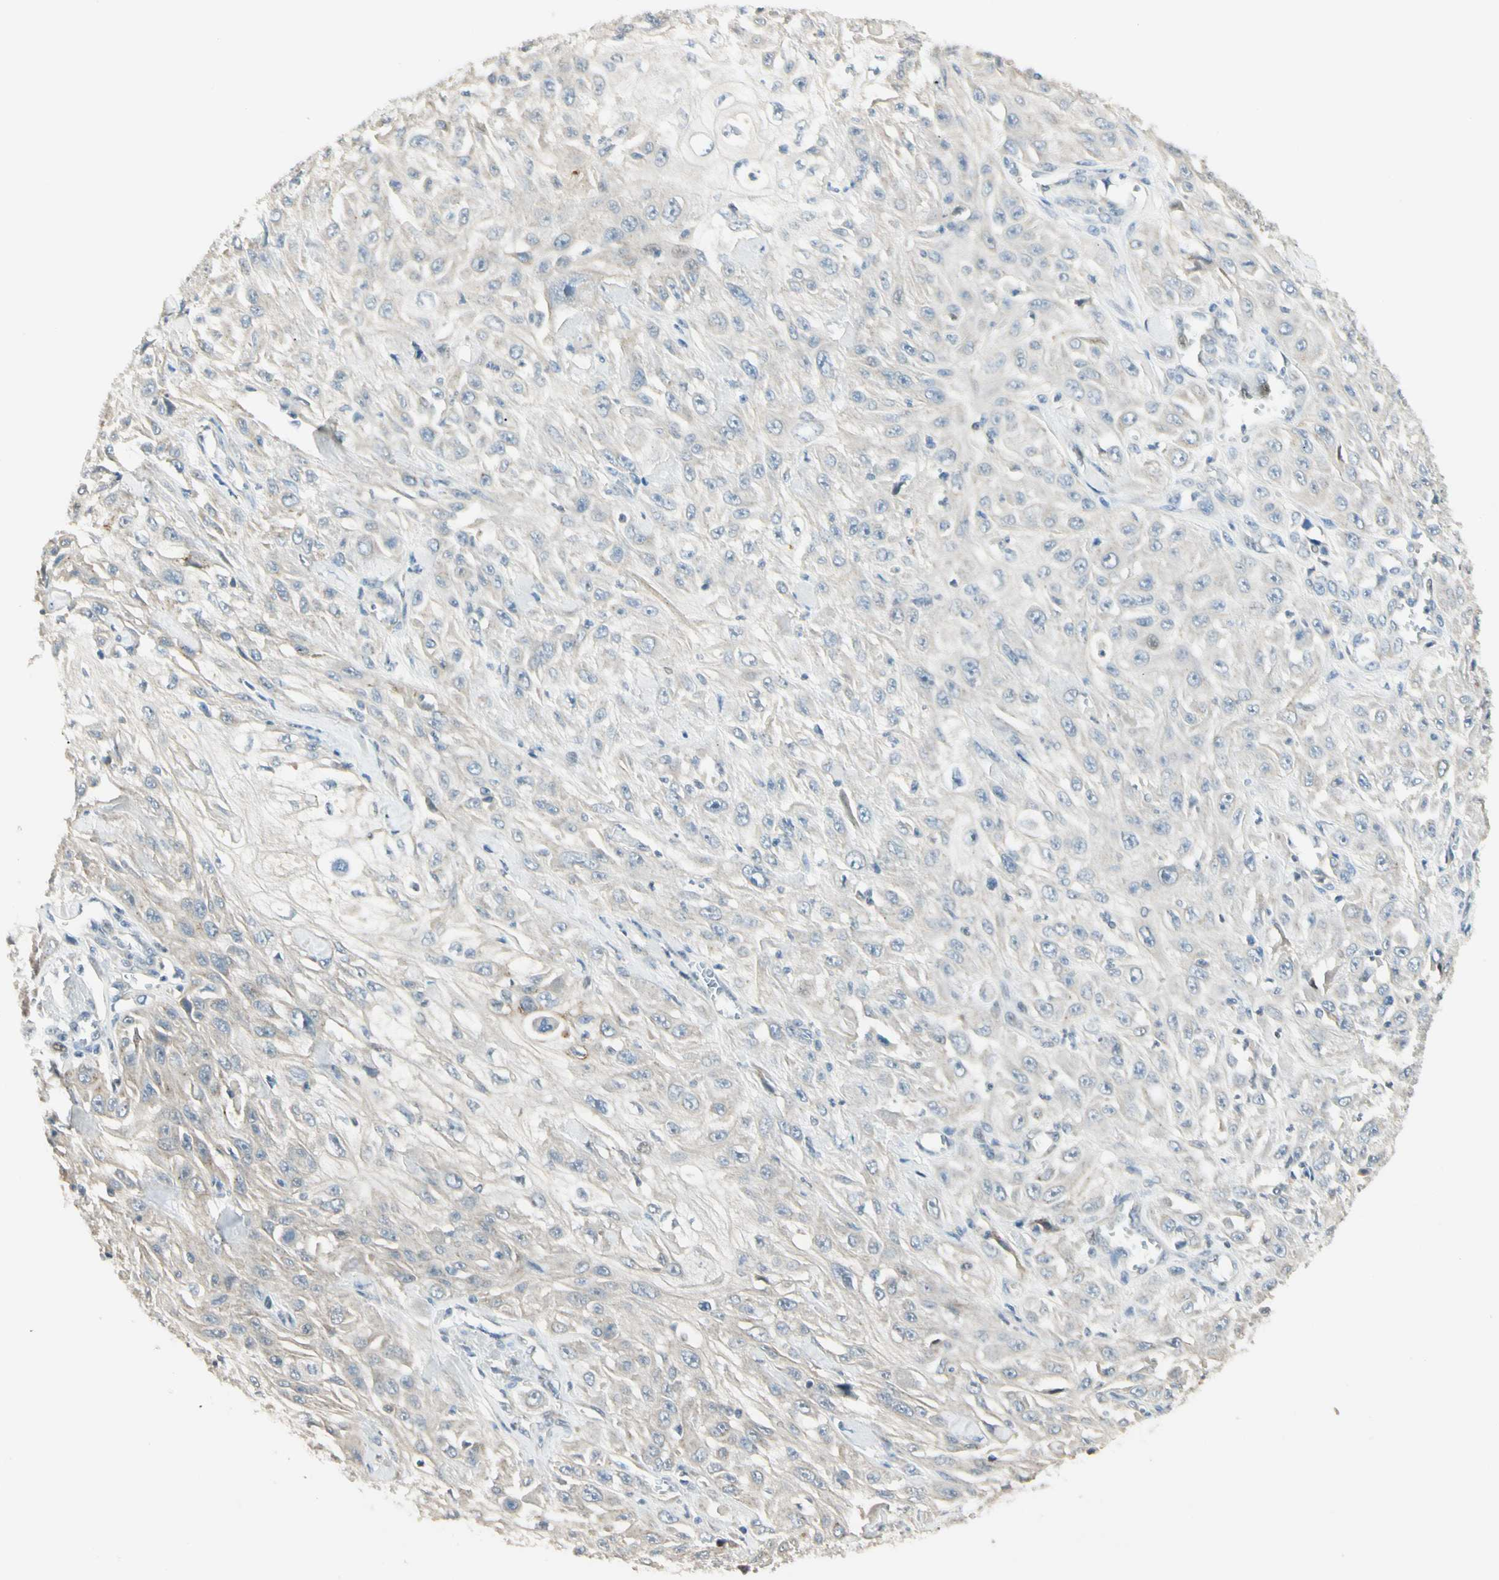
{"staining": {"intensity": "weak", "quantity": "<25%", "location": "cytoplasmic/membranous"}, "tissue": "skin cancer", "cell_type": "Tumor cells", "image_type": "cancer", "snomed": [{"axis": "morphology", "description": "Squamous cell carcinoma, NOS"}, {"axis": "morphology", "description": "Squamous cell carcinoma, metastatic, NOS"}, {"axis": "topography", "description": "Skin"}, {"axis": "topography", "description": "Lymph node"}], "caption": "DAB (3,3'-diaminobenzidine) immunohistochemical staining of skin cancer (metastatic squamous cell carcinoma) exhibits no significant expression in tumor cells. The staining was performed using DAB to visualize the protein expression in brown, while the nuclei were stained in blue with hematoxylin (Magnification: 20x).", "gene": "P3H2", "patient": {"sex": "male", "age": 75}}